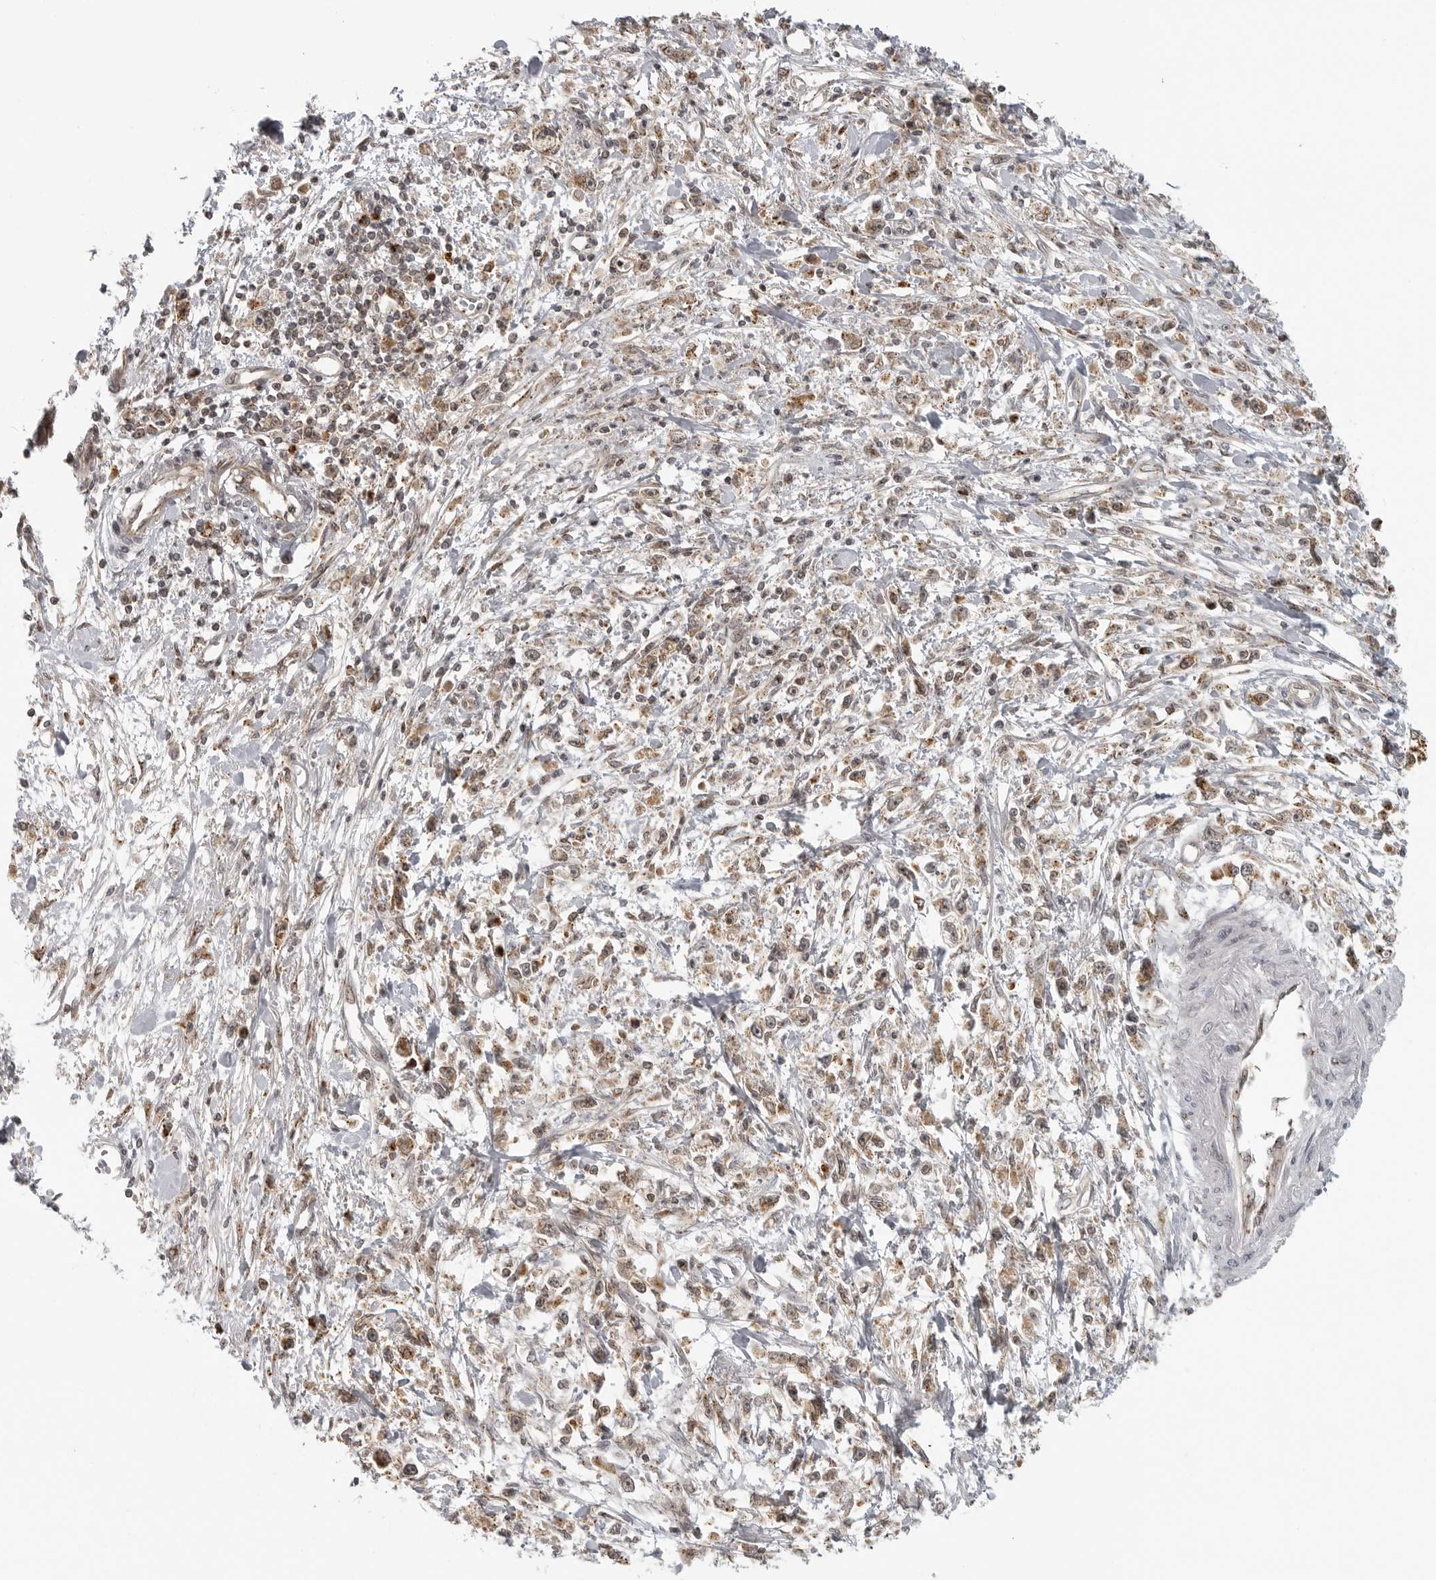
{"staining": {"intensity": "moderate", "quantity": ">75%", "location": "cytoplasmic/membranous"}, "tissue": "stomach cancer", "cell_type": "Tumor cells", "image_type": "cancer", "snomed": [{"axis": "morphology", "description": "Adenocarcinoma, NOS"}, {"axis": "topography", "description": "Stomach"}], "caption": "Immunohistochemical staining of human adenocarcinoma (stomach) demonstrates medium levels of moderate cytoplasmic/membranous protein positivity in approximately >75% of tumor cells. The staining was performed using DAB to visualize the protein expression in brown, while the nuclei were stained in blue with hematoxylin (Magnification: 20x).", "gene": "COPA", "patient": {"sex": "female", "age": 59}}